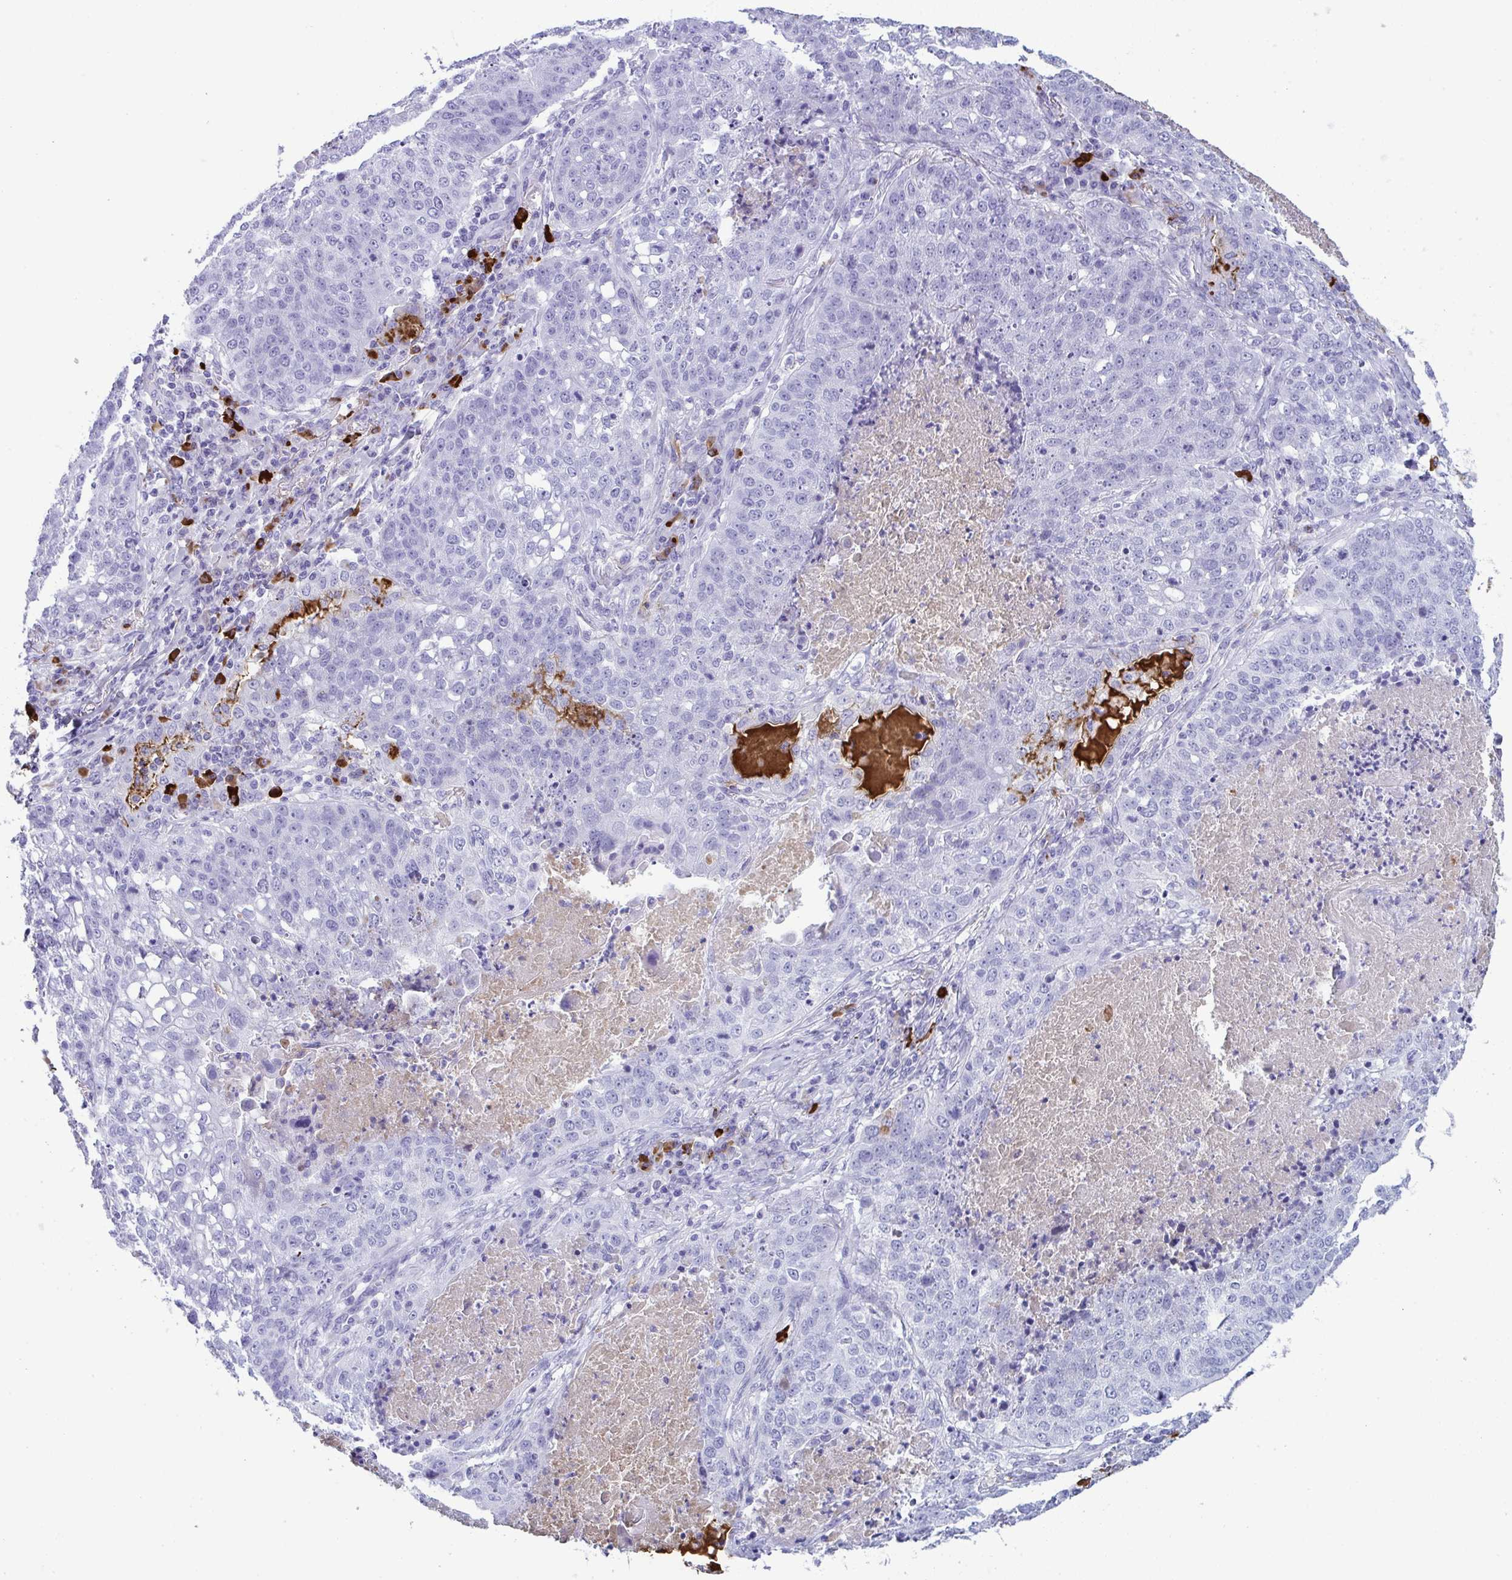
{"staining": {"intensity": "negative", "quantity": "none", "location": "none"}, "tissue": "lung cancer", "cell_type": "Tumor cells", "image_type": "cancer", "snomed": [{"axis": "morphology", "description": "Squamous cell carcinoma, NOS"}, {"axis": "topography", "description": "Lung"}], "caption": "This is an immunohistochemistry photomicrograph of lung cancer. There is no staining in tumor cells.", "gene": "JCHAIN", "patient": {"sex": "male", "age": 63}}